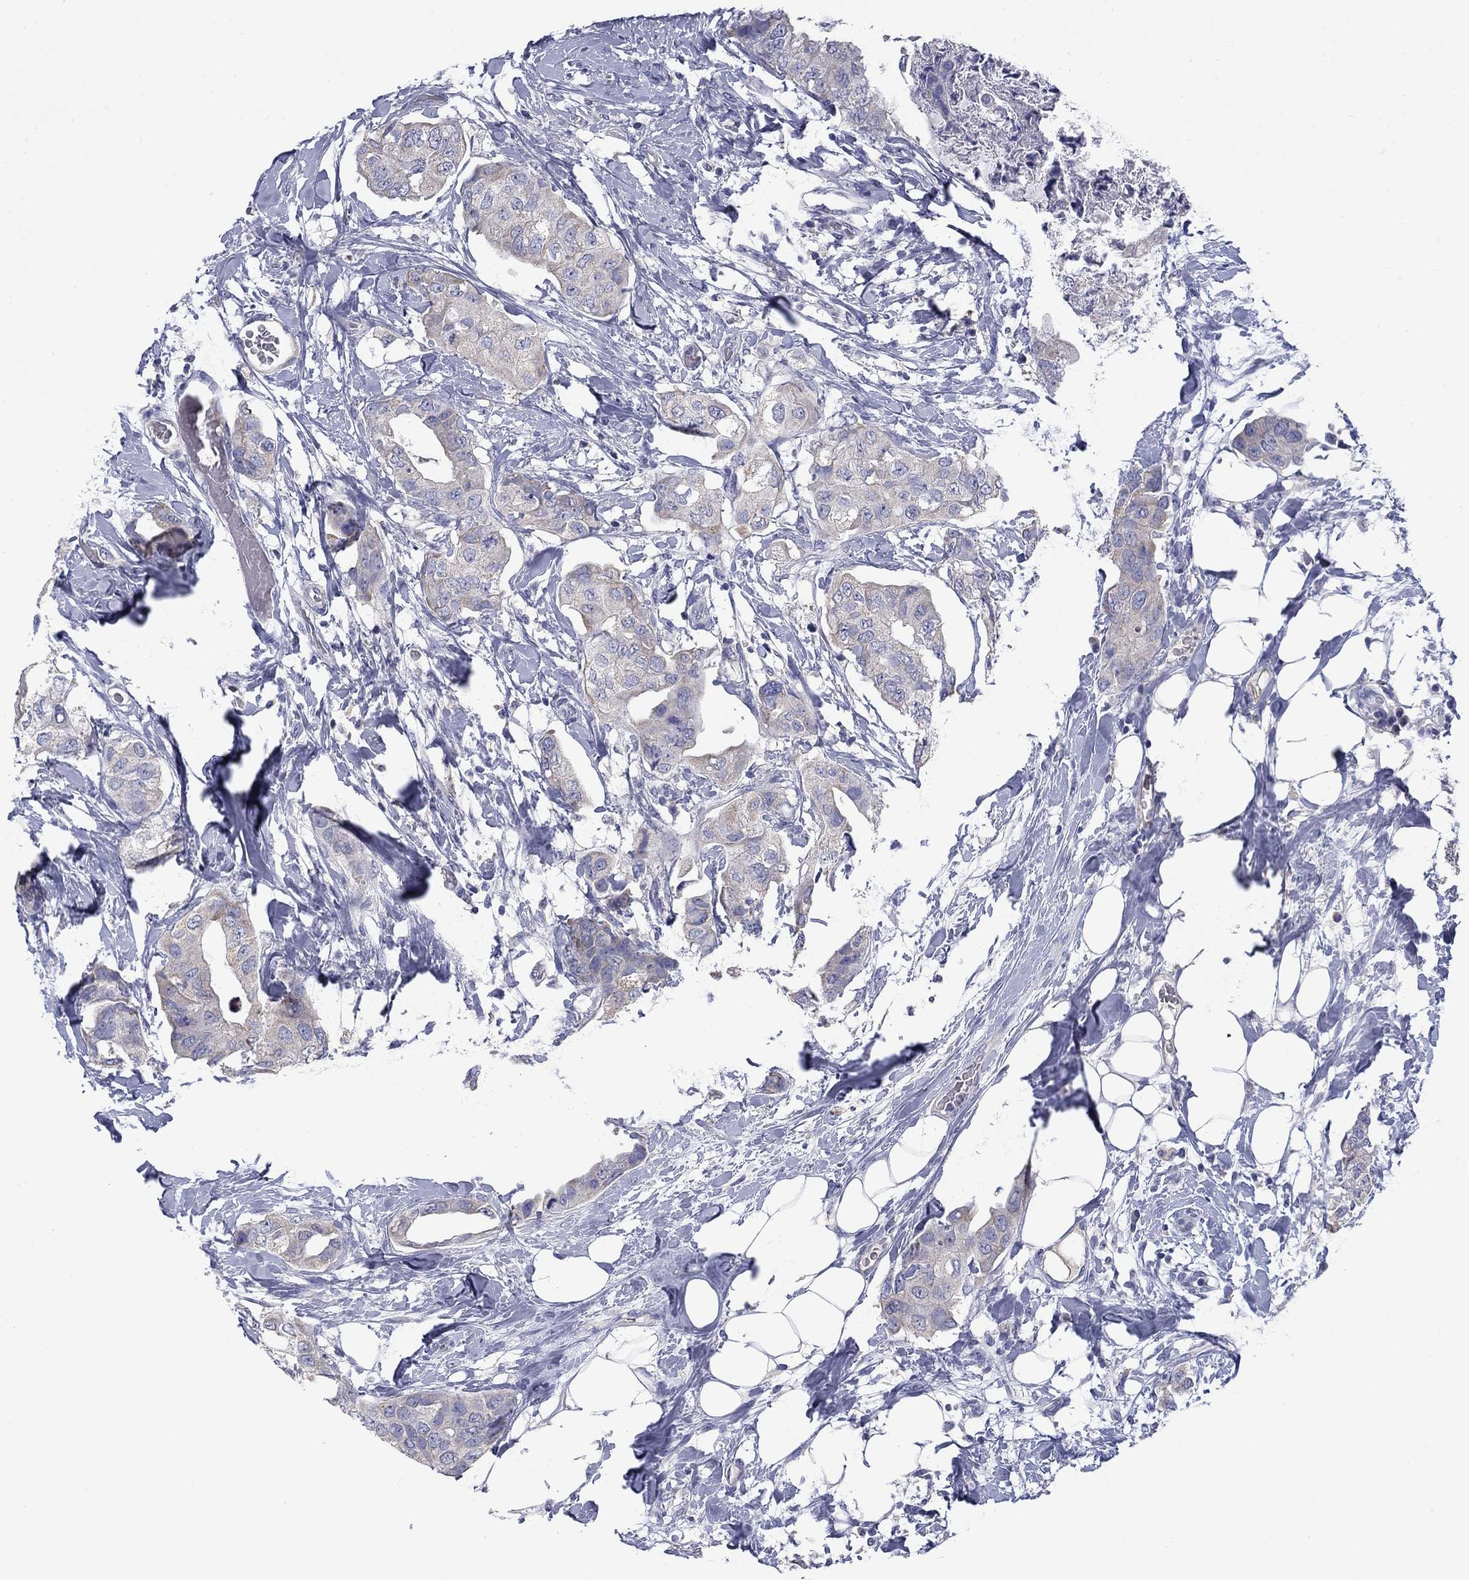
{"staining": {"intensity": "negative", "quantity": "none", "location": "none"}, "tissue": "breast cancer", "cell_type": "Tumor cells", "image_type": "cancer", "snomed": [{"axis": "morphology", "description": "Normal tissue, NOS"}, {"axis": "morphology", "description": "Duct carcinoma"}, {"axis": "topography", "description": "Breast"}], "caption": "Image shows no significant protein staining in tumor cells of breast cancer. Nuclei are stained in blue.", "gene": "FRK", "patient": {"sex": "female", "age": 40}}